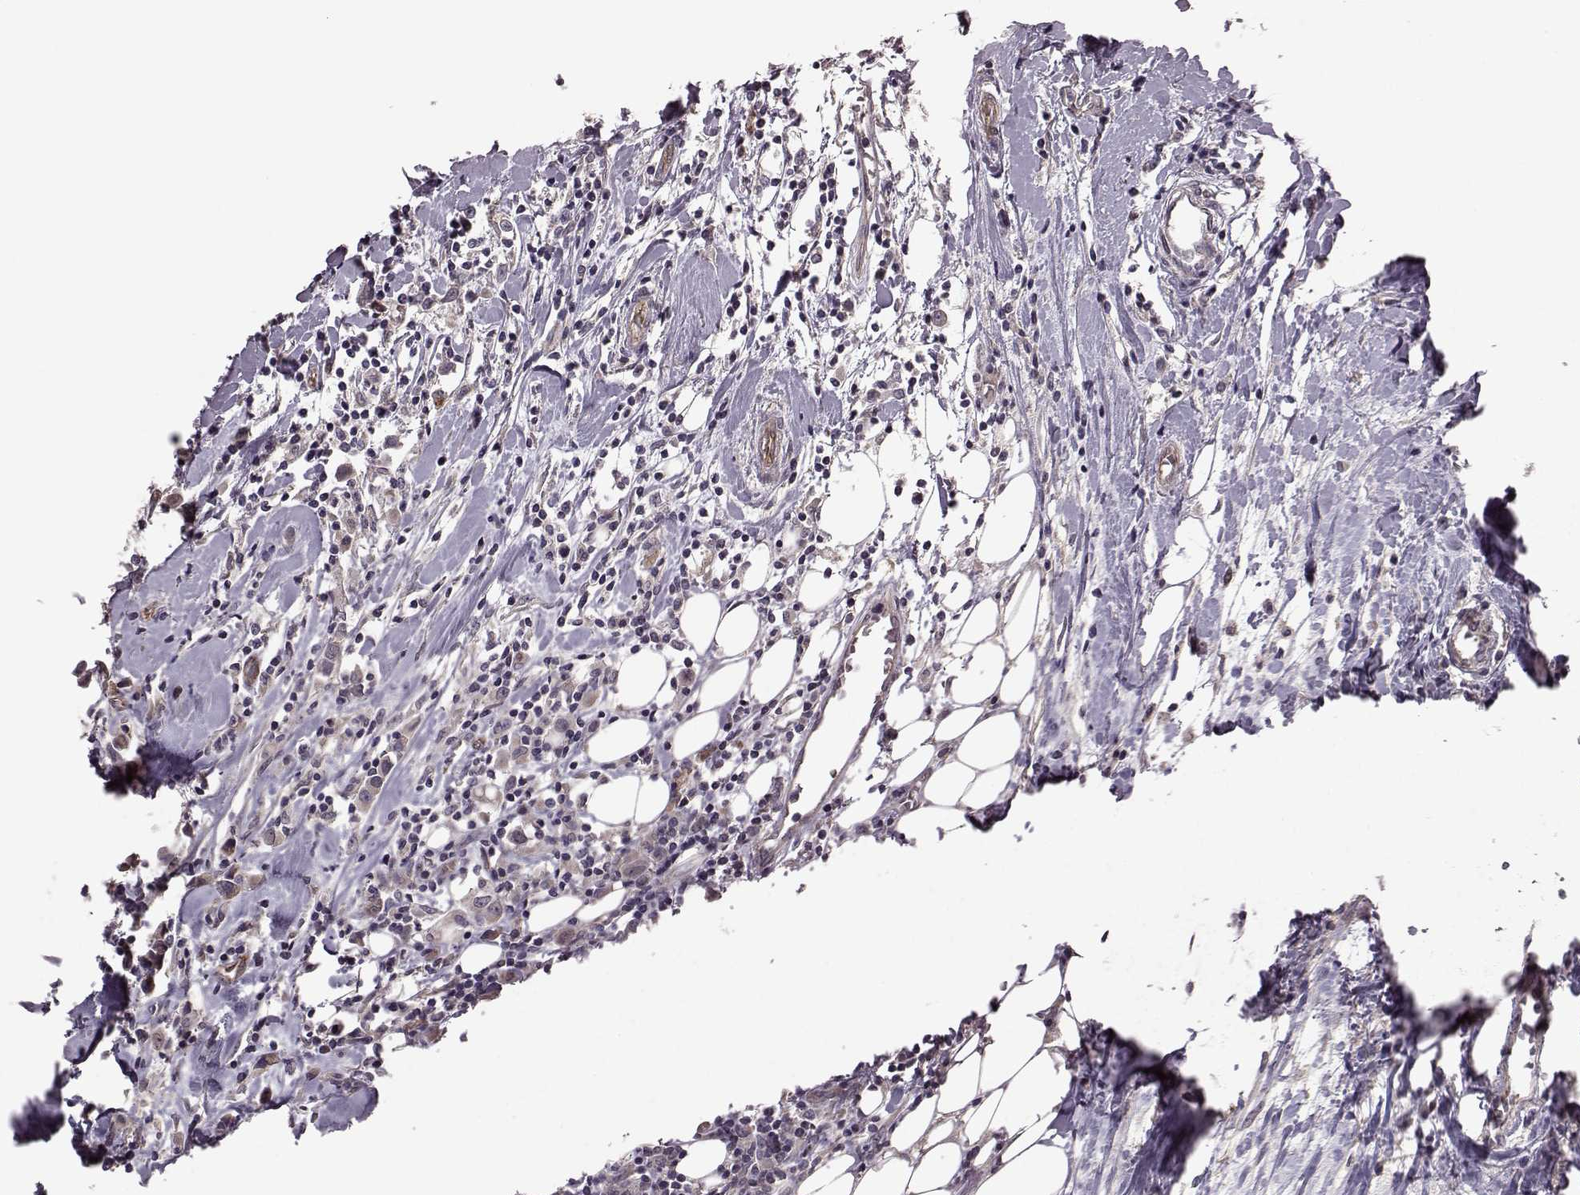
{"staining": {"intensity": "weak", "quantity": ">75%", "location": "cytoplasmic/membranous"}, "tissue": "breast cancer", "cell_type": "Tumor cells", "image_type": "cancer", "snomed": [{"axis": "morphology", "description": "Duct carcinoma"}, {"axis": "topography", "description": "Breast"}], "caption": "Immunohistochemical staining of human breast cancer (infiltrating ductal carcinoma) demonstrates weak cytoplasmic/membranous protein staining in approximately >75% of tumor cells.", "gene": "SYNPO", "patient": {"sex": "female", "age": 61}}